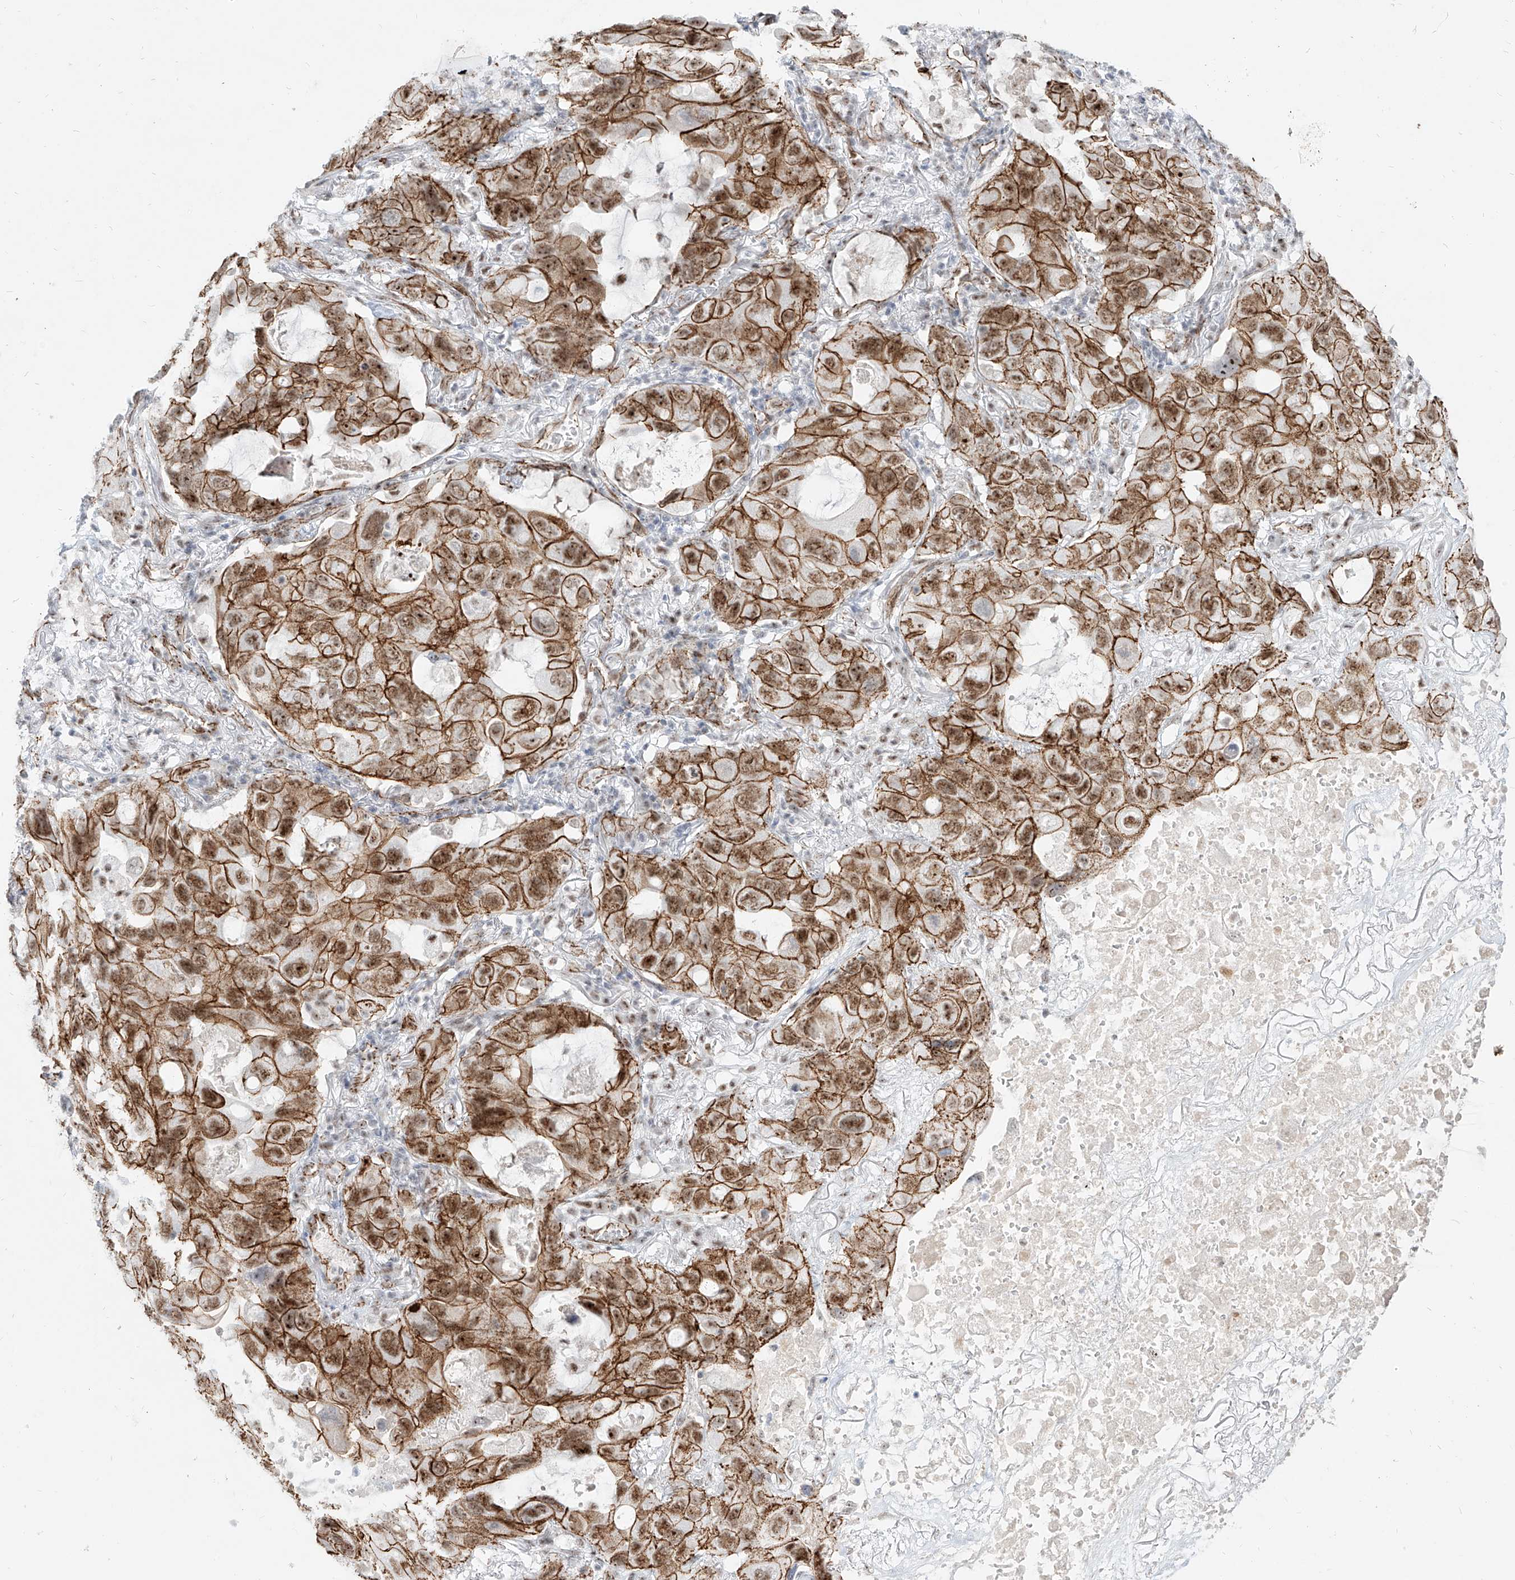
{"staining": {"intensity": "strong", "quantity": ">75%", "location": "cytoplasmic/membranous,nuclear"}, "tissue": "lung cancer", "cell_type": "Tumor cells", "image_type": "cancer", "snomed": [{"axis": "morphology", "description": "Squamous cell carcinoma, NOS"}, {"axis": "topography", "description": "Lung"}], "caption": "This photomicrograph shows lung cancer stained with IHC to label a protein in brown. The cytoplasmic/membranous and nuclear of tumor cells show strong positivity for the protein. Nuclei are counter-stained blue.", "gene": "ZNF710", "patient": {"sex": "female", "age": 73}}